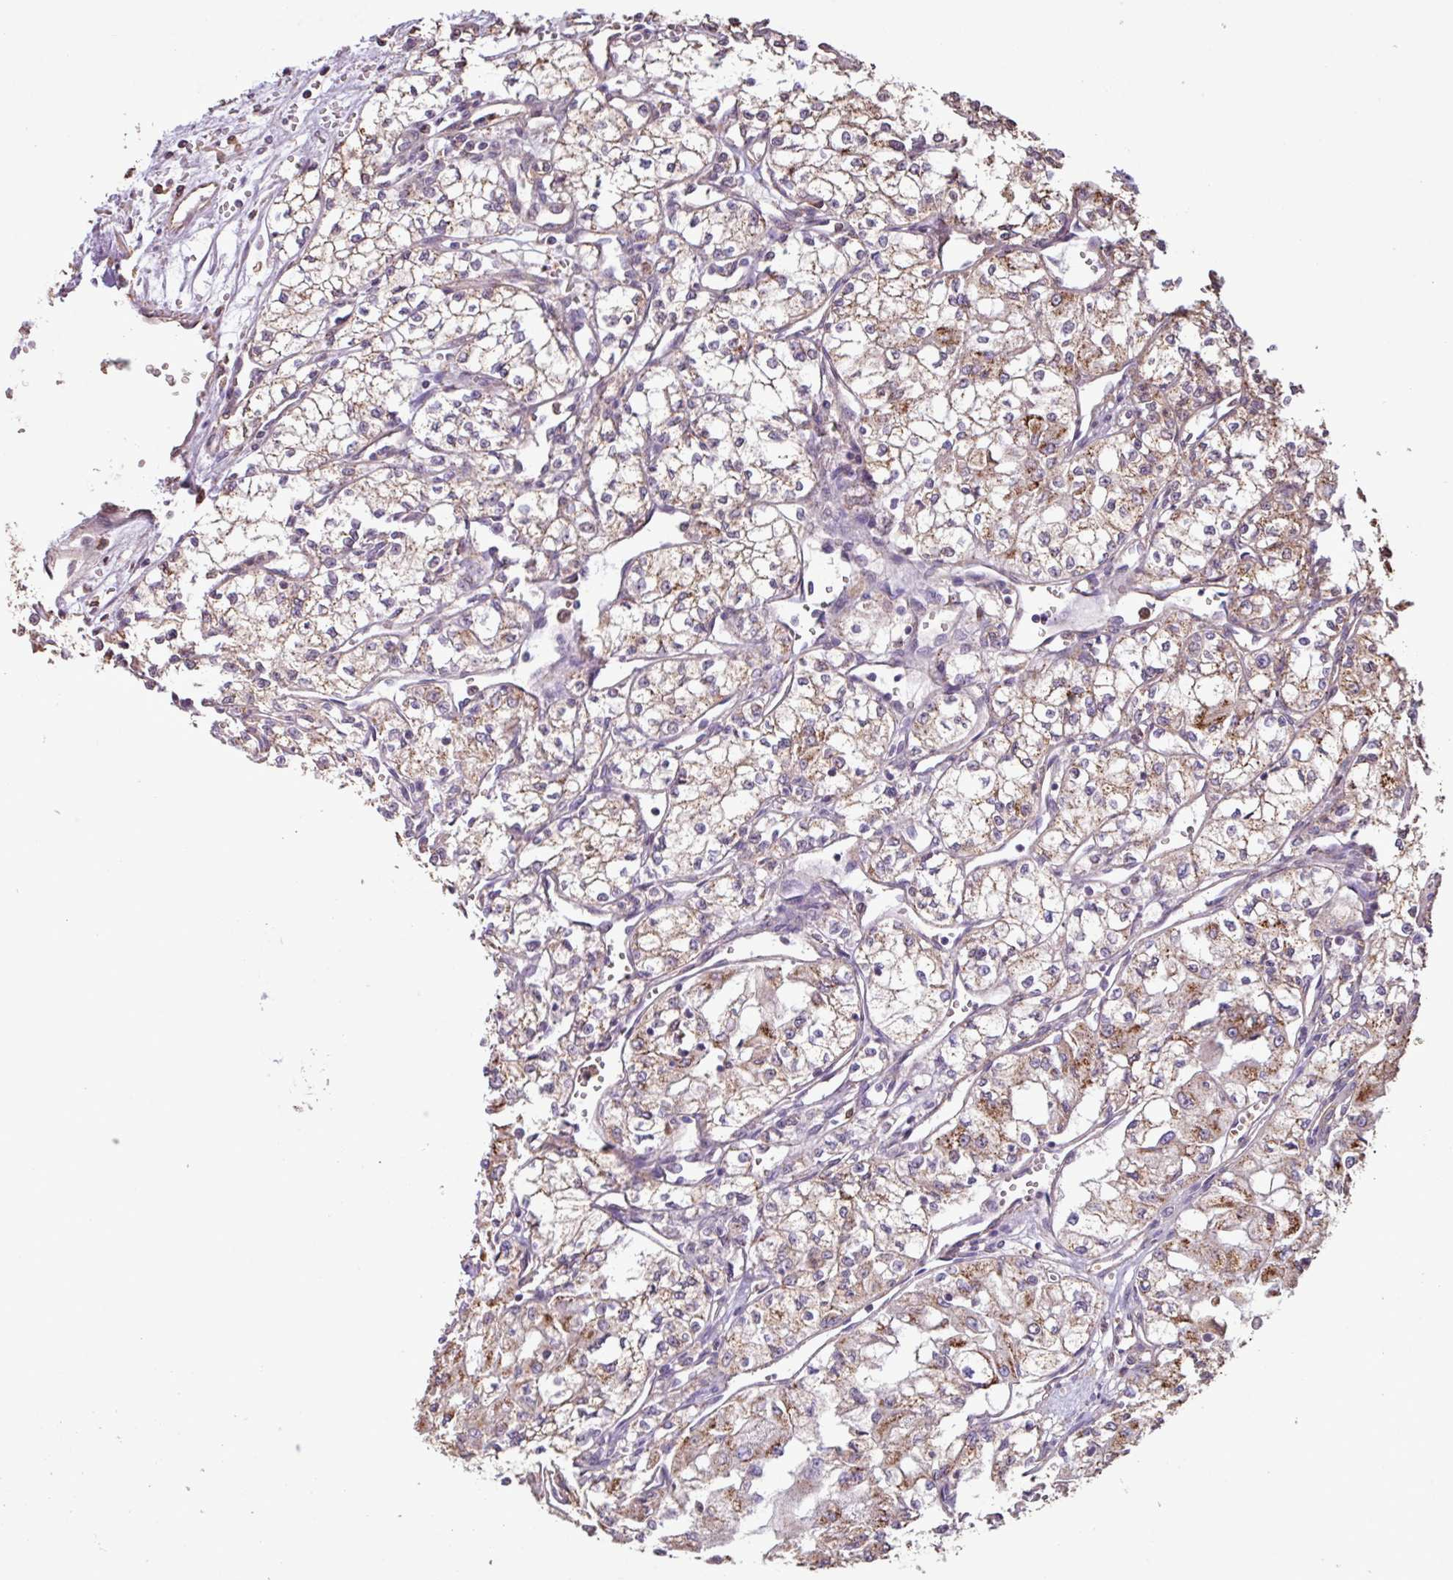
{"staining": {"intensity": "moderate", "quantity": "25%-75%", "location": "cytoplasmic/membranous"}, "tissue": "renal cancer", "cell_type": "Tumor cells", "image_type": "cancer", "snomed": [{"axis": "morphology", "description": "Adenocarcinoma, NOS"}, {"axis": "topography", "description": "Kidney"}], "caption": "Adenocarcinoma (renal) stained with DAB (3,3'-diaminobenzidine) immunohistochemistry (IHC) exhibits medium levels of moderate cytoplasmic/membranous positivity in approximately 25%-75% of tumor cells. (DAB IHC, brown staining for protein, blue staining for nuclei).", "gene": "CHST11", "patient": {"sex": "male", "age": 59}}